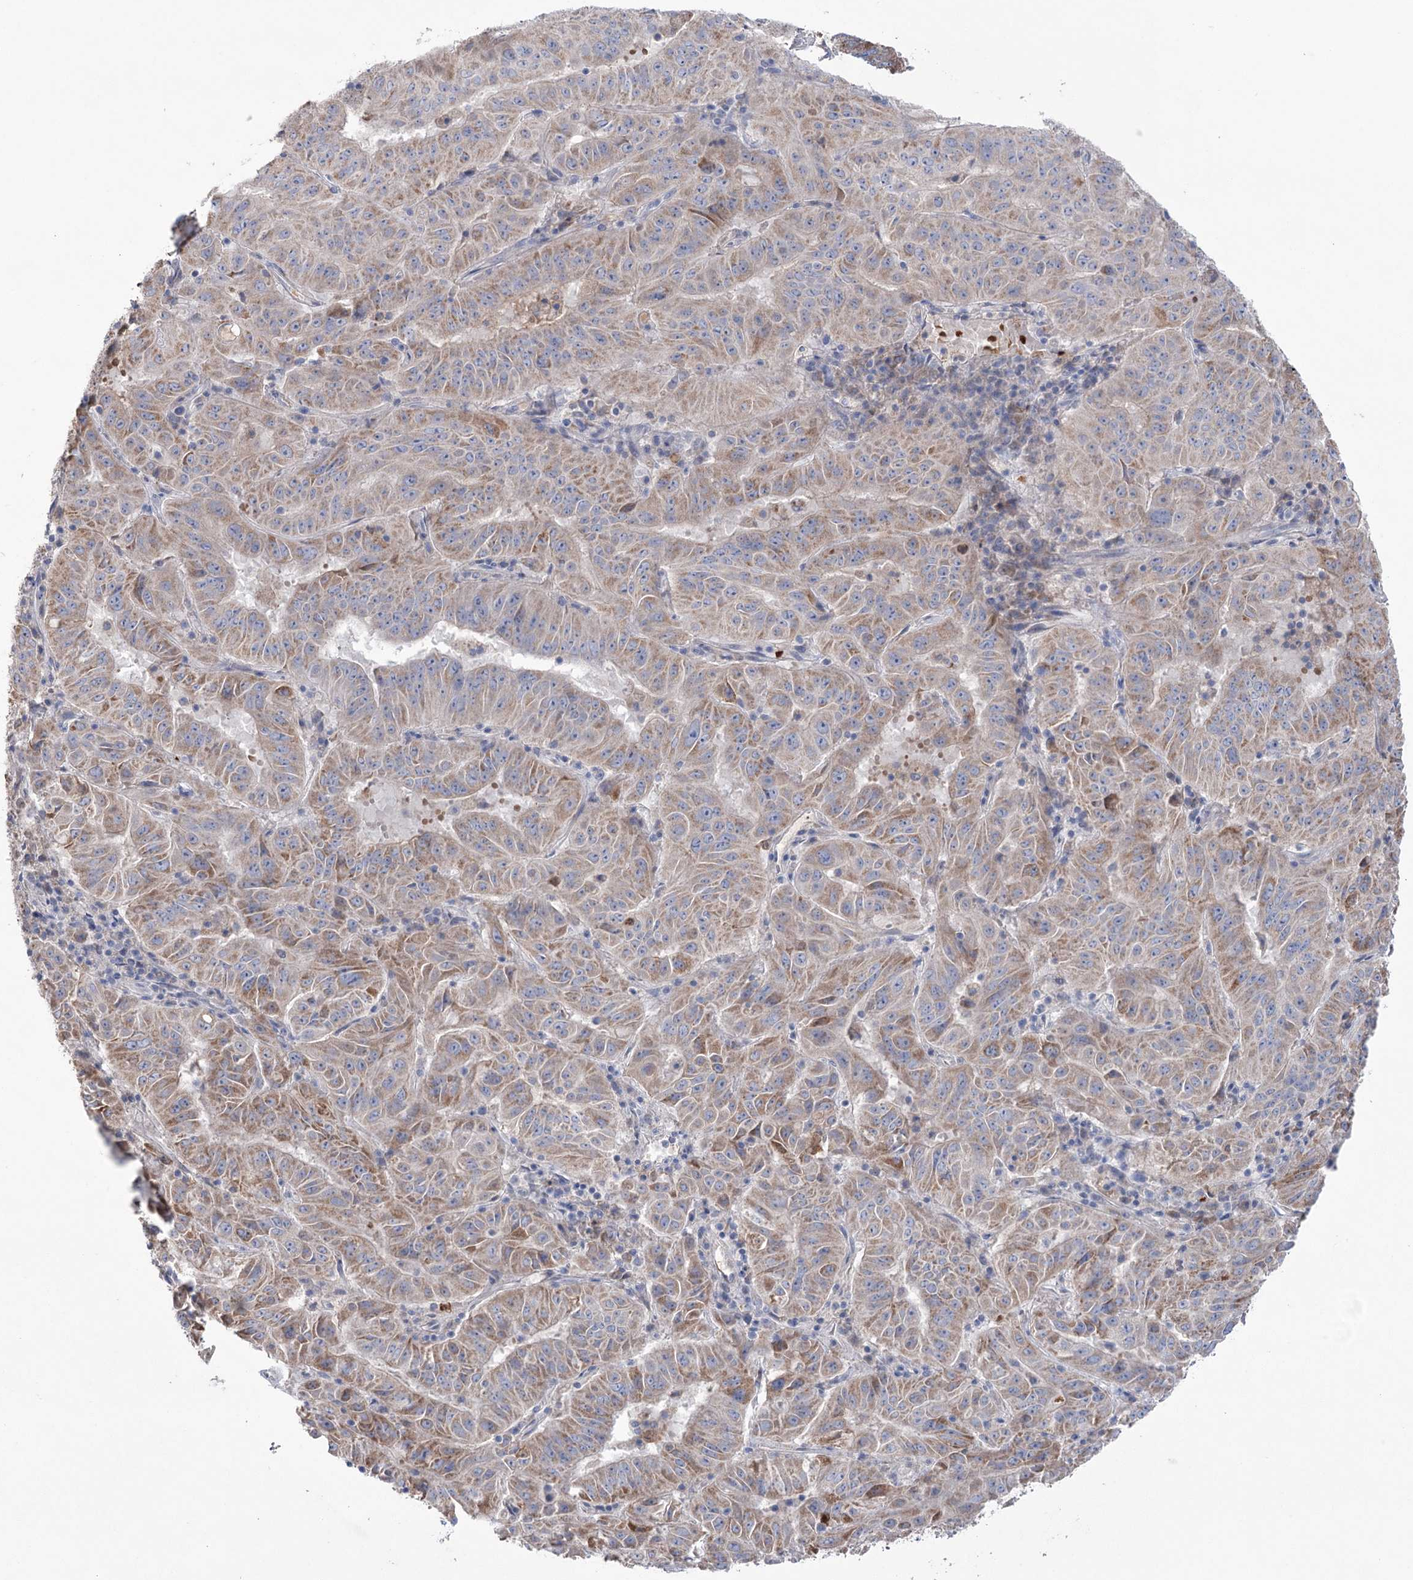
{"staining": {"intensity": "moderate", "quantity": "25%-75%", "location": "cytoplasmic/membranous"}, "tissue": "pancreatic cancer", "cell_type": "Tumor cells", "image_type": "cancer", "snomed": [{"axis": "morphology", "description": "Adenocarcinoma, NOS"}, {"axis": "topography", "description": "Pancreas"}], "caption": "Human pancreatic cancer (adenocarcinoma) stained for a protein (brown) demonstrates moderate cytoplasmic/membranous positive expression in approximately 25%-75% of tumor cells.", "gene": "MTCH2", "patient": {"sex": "male", "age": 63}}